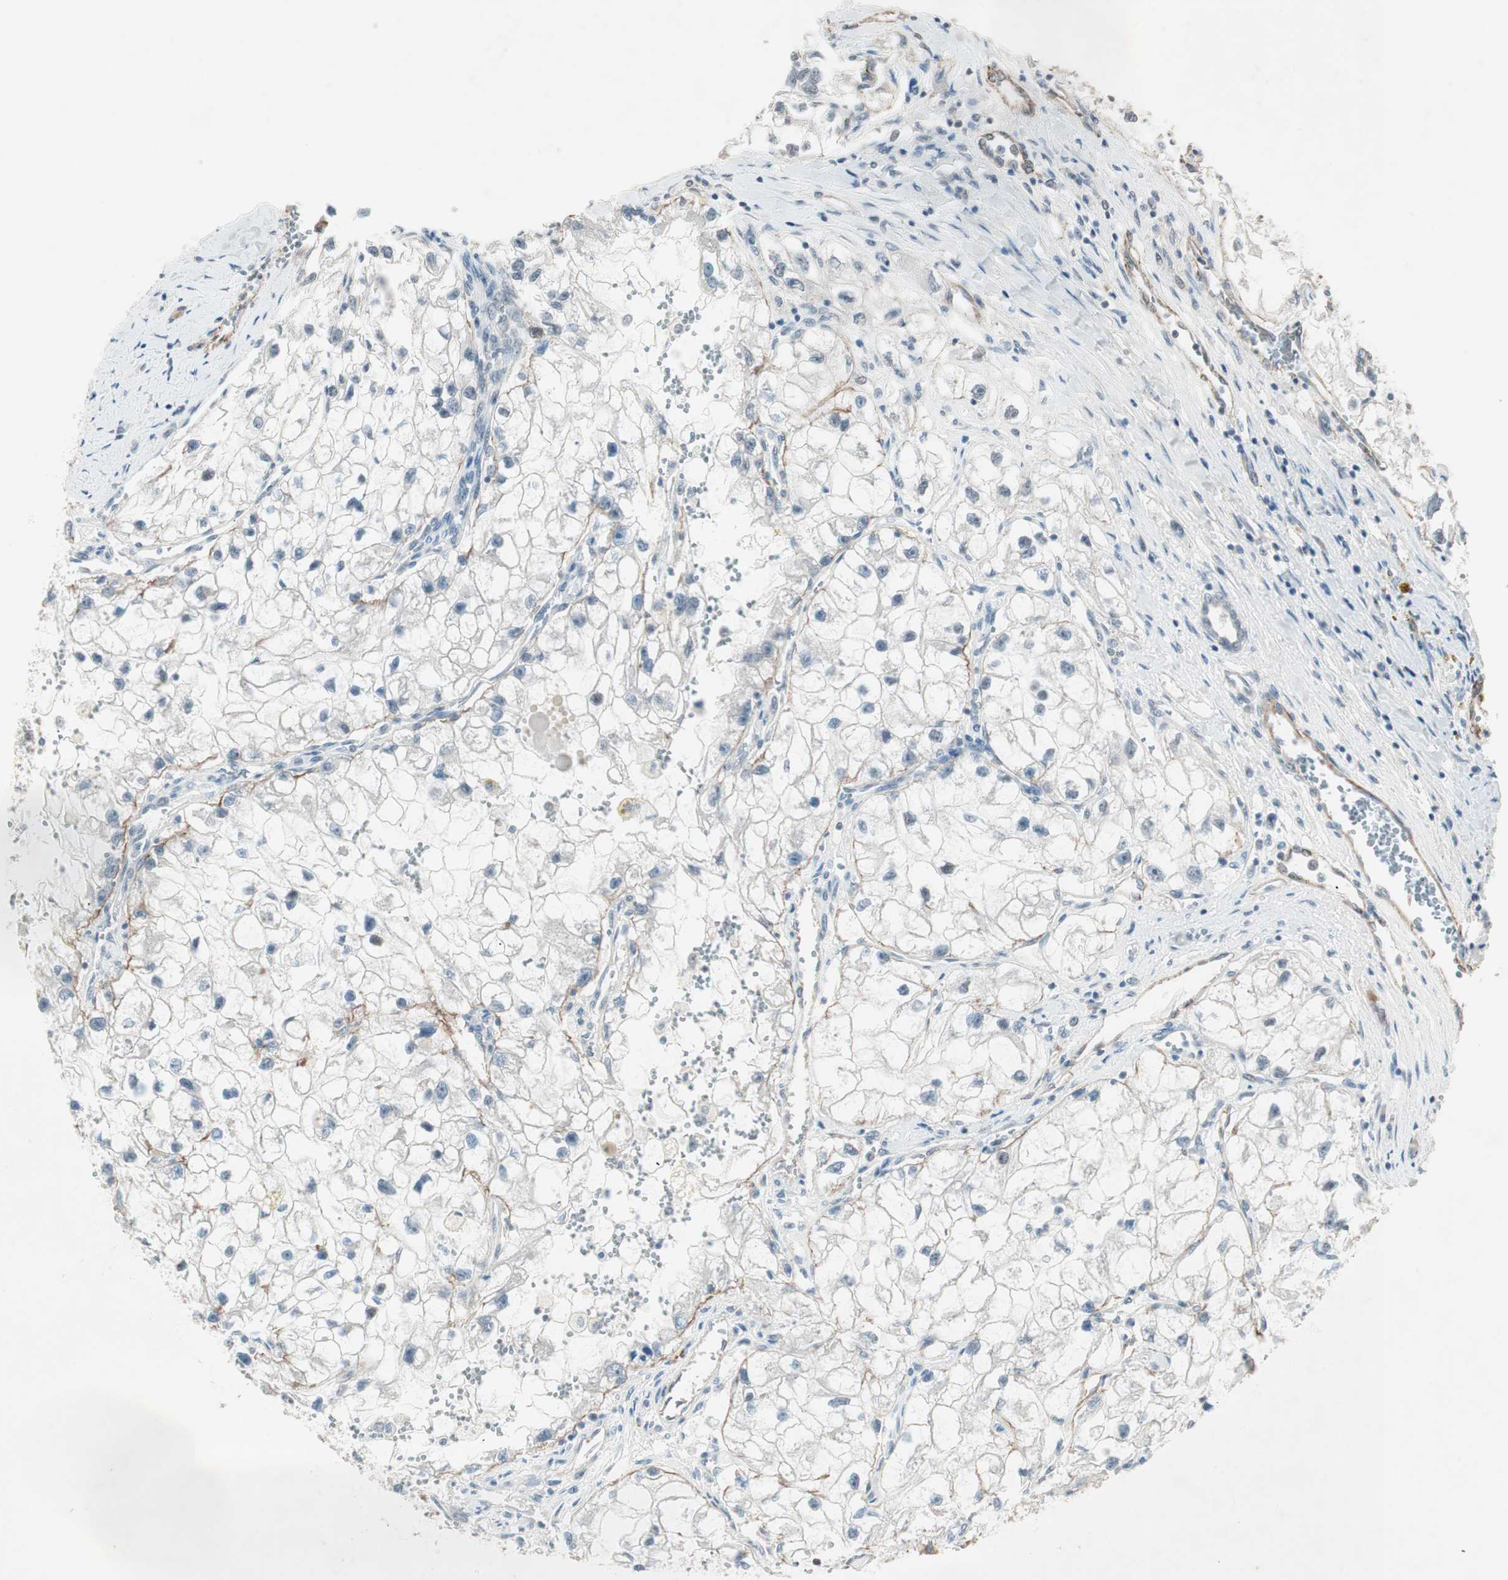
{"staining": {"intensity": "negative", "quantity": "none", "location": "none"}, "tissue": "renal cancer", "cell_type": "Tumor cells", "image_type": "cancer", "snomed": [{"axis": "morphology", "description": "Adenocarcinoma, NOS"}, {"axis": "topography", "description": "Kidney"}], "caption": "Immunohistochemistry image of human renal cancer (adenocarcinoma) stained for a protein (brown), which exhibits no staining in tumor cells.", "gene": "ITGB4", "patient": {"sex": "female", "age": 70}}